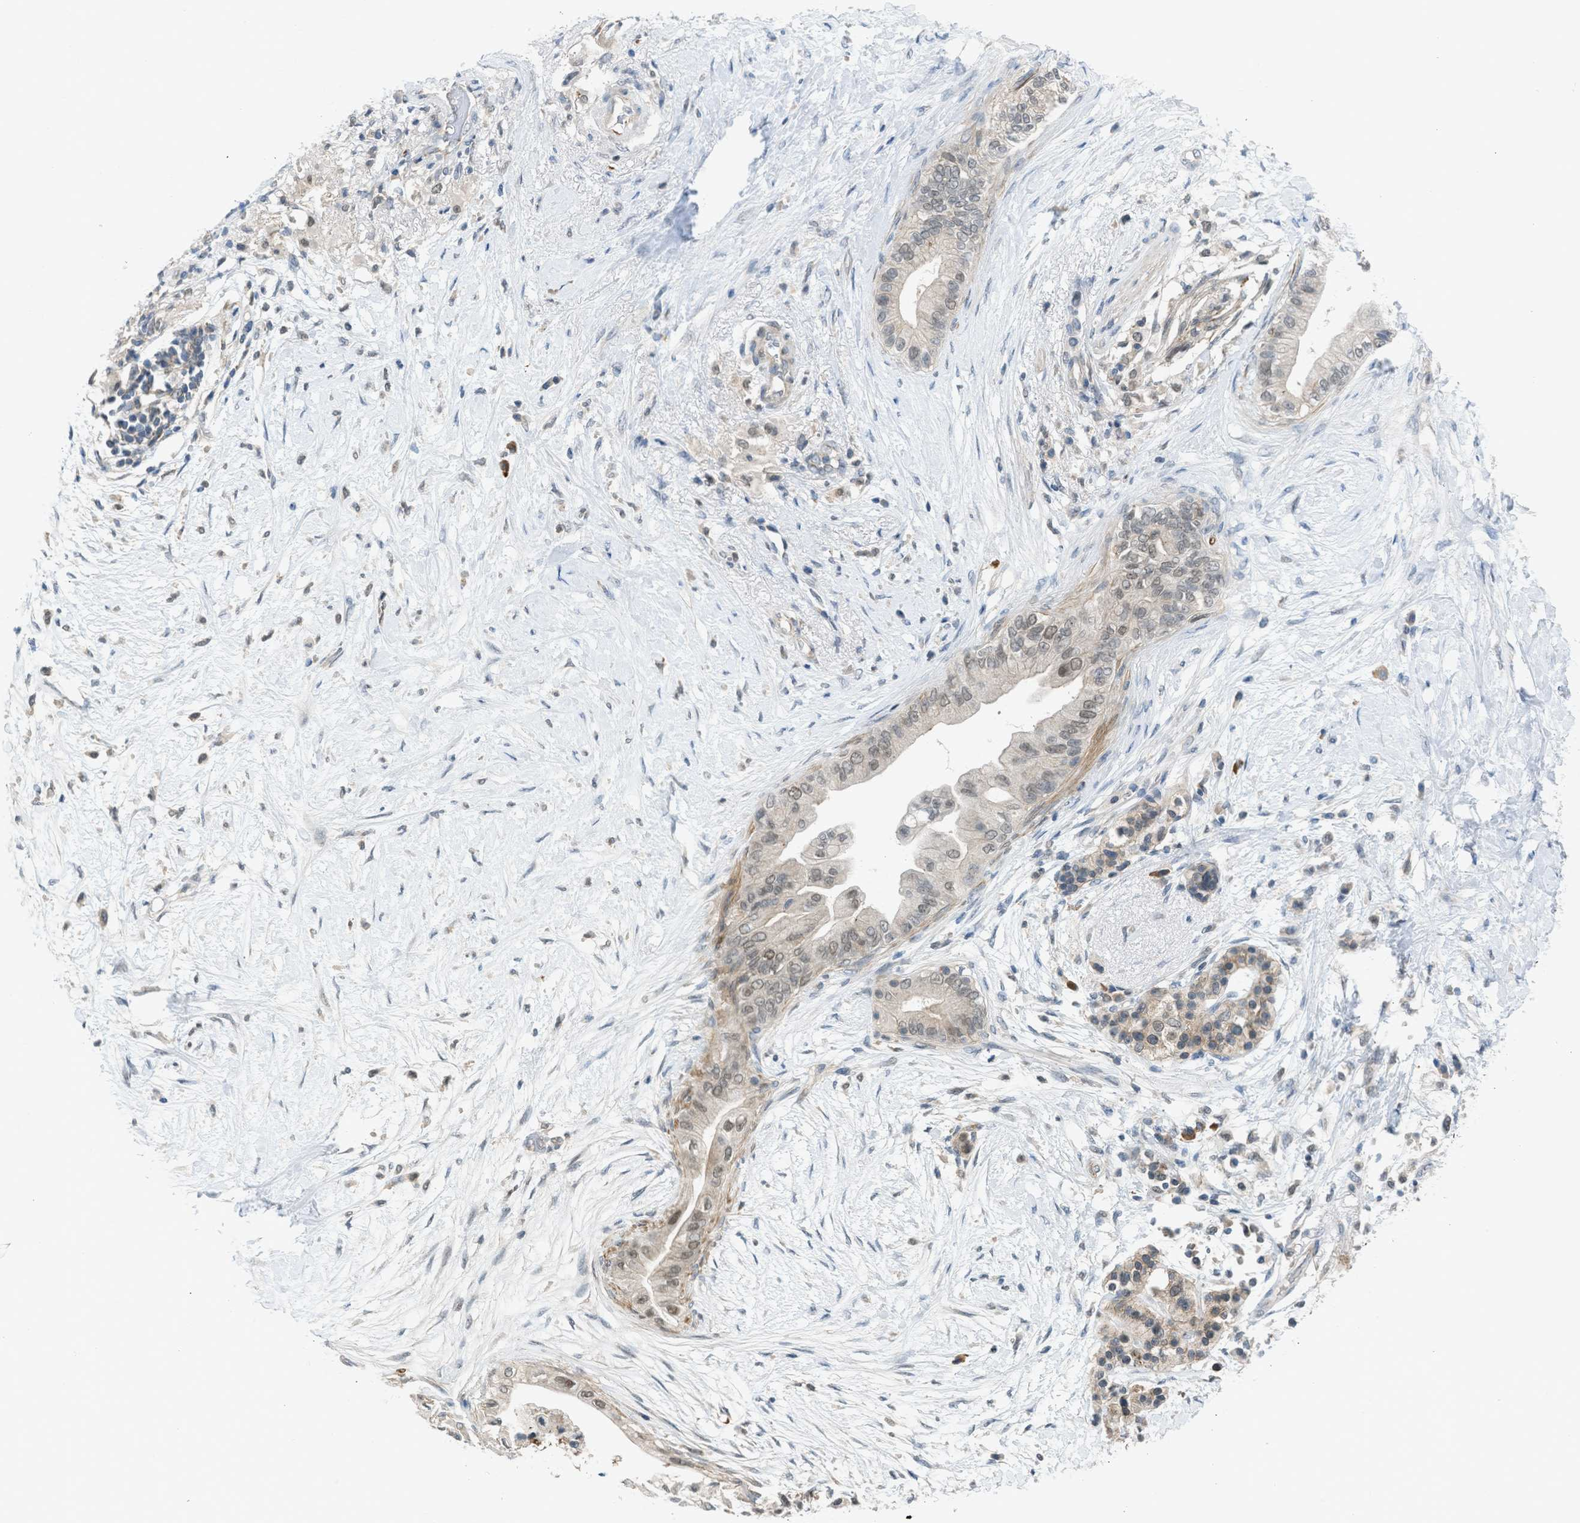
{"staining": {"intensity": "weak", "quantity": "25%-75%", "location": "cytoplasmic/membranous,nuclear"}, "tissue": "pancreatic cancer", "cell_type": "Tumor cells", "image_type": "cancer", "snomed": [{"axis": "morphology", "description": "Normal tissue, NOS"}, {"axis": "morphology", "description": "Adenocarcinoma, NOS"}, {"axis": "topography", "description": "Pancreas"}, {"axis": "topography", "description": "Duodenum"}], "caption": "Pancreatic cancer was stained to show a protein in brown. There is low levels of weak cytoplasmic/membranous and nuclear positivity in approximately 25%-75% of tumor cells.", "gene": "TTBK2", "patient": {"sex": "female", "age": 60}}